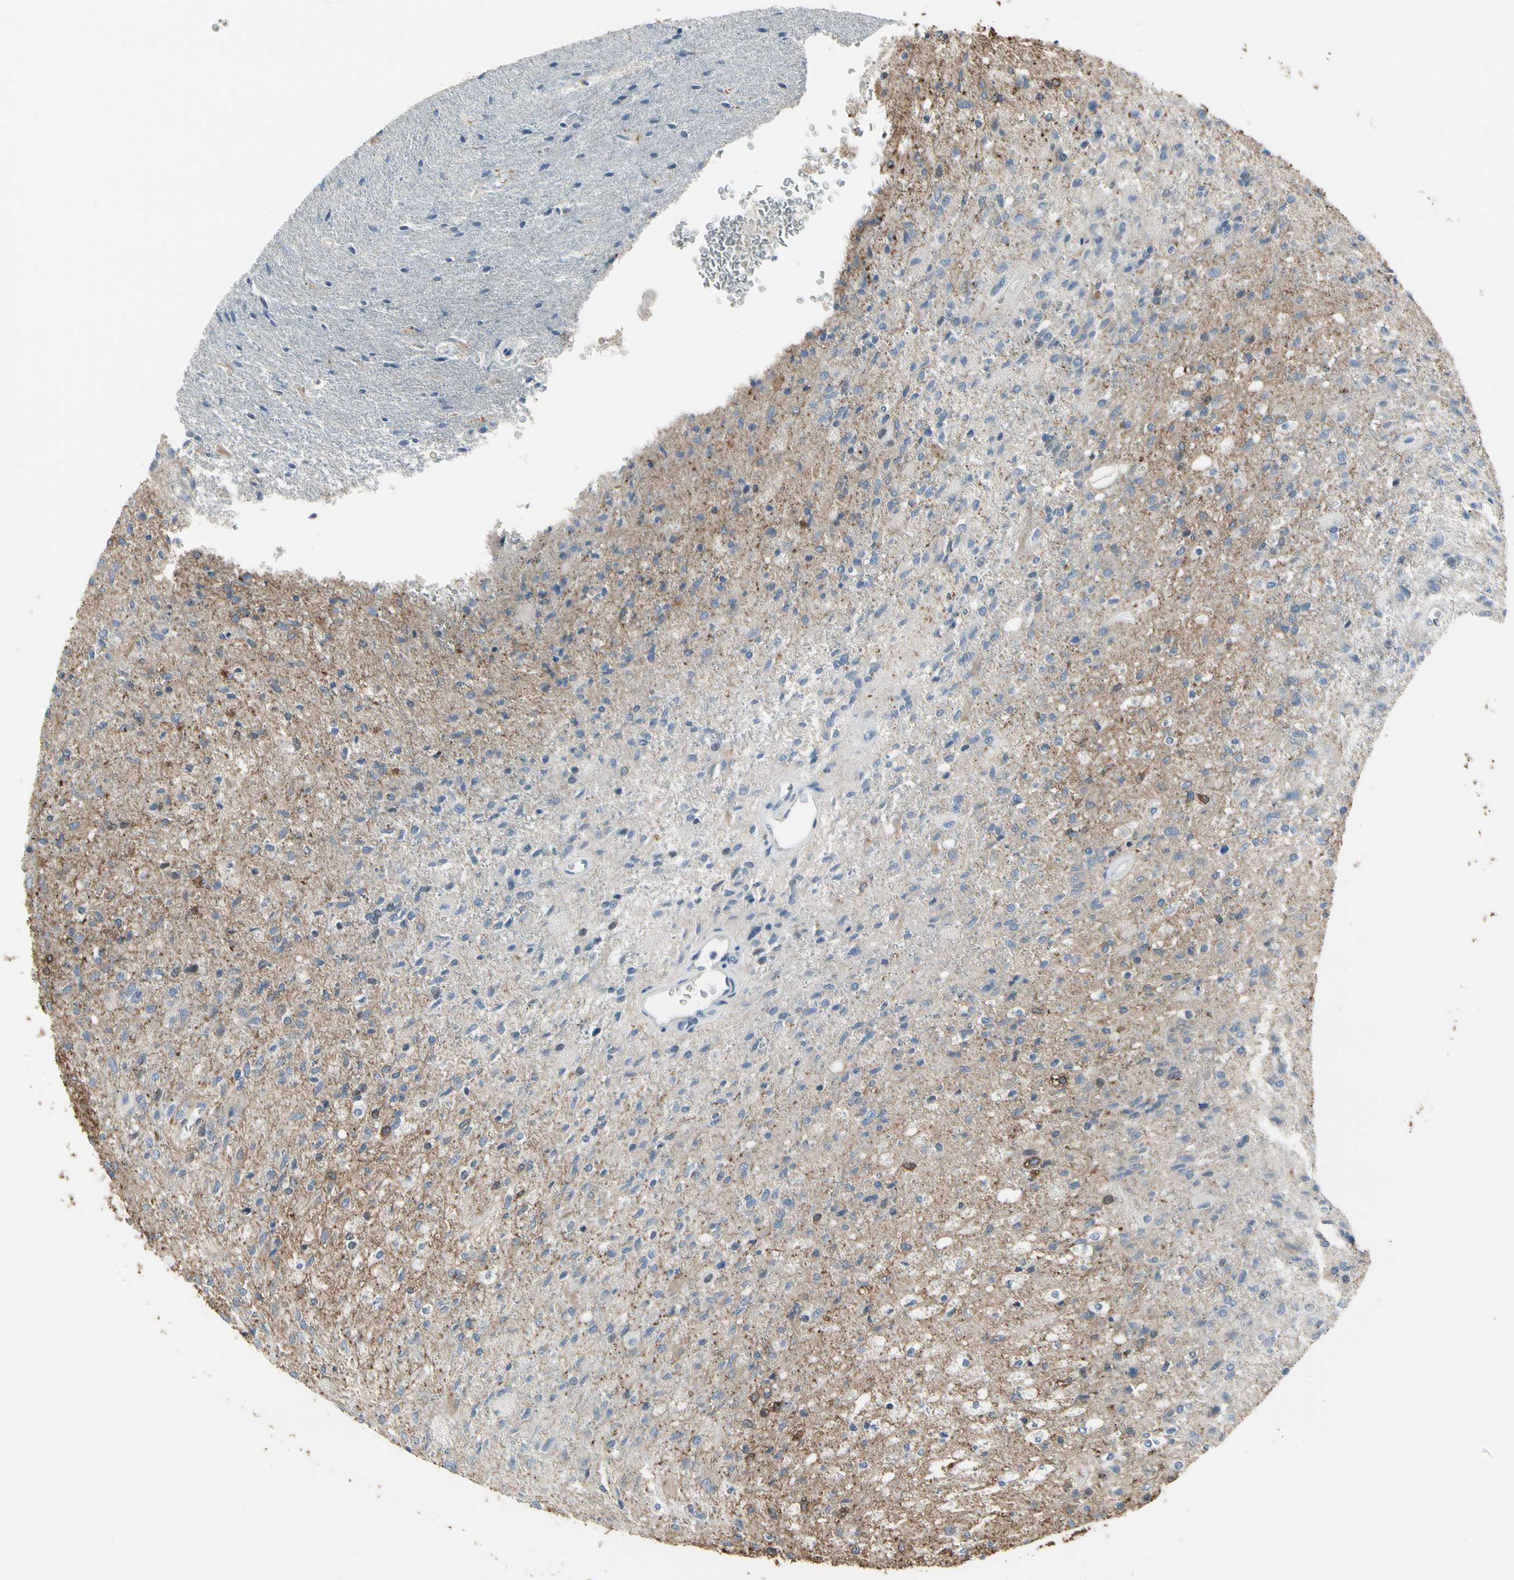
{"staining": {"intensity": "negative", "quantity": "none", "location": "none"}, "tissue": "glioma", "cell_type": "Tumor cells", "image_type": "cancer", "snomed": [{"axis": "morphology", "description": "Normal tissue, NOS"}, {"axis": "morphology", "description": "Glioma, malignant, High grade"}, {"axis": "topography", "description": "Cerebral cortex"}], "caption": "Immunohistochemistry of human malignant glioma (high-grade) reveals no staining in tumor cells.", "gene": "PIGR", "patient": {"sex": "male", "age": 77}}